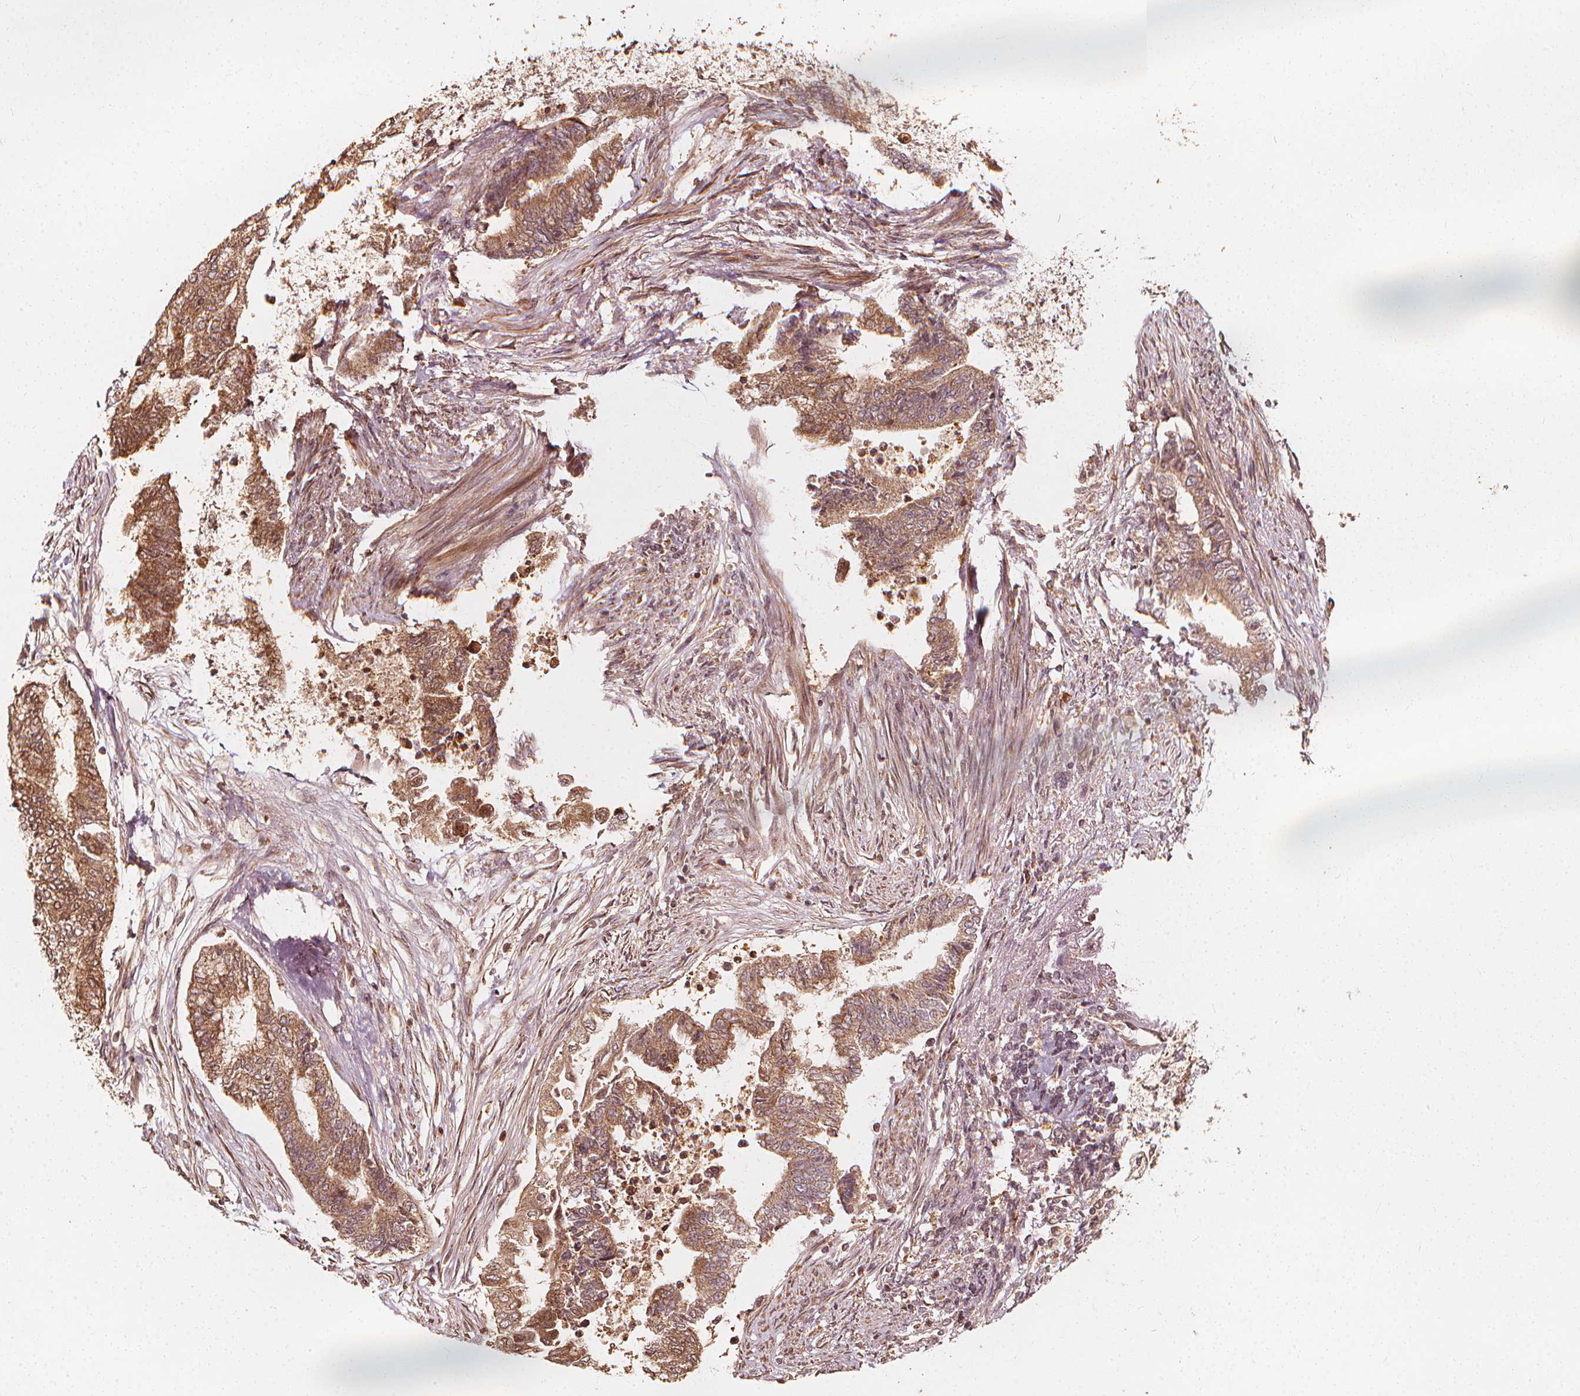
{"staining": {"intensity": "moderate", "quantity": ">75%", "location": "cytoplasmic/membranous"}, "tissue": "endometrial cancer", "cell_type": "Tumor cells", "image_type": "cancer", "snomed": [{"axis": "morphology", "description": "Adenocarcinoma, NOS"}, {"axis": "topography", "description": "Endometrium"}], "caption": "Tumor cells display medium levels of moderate cytoplasmic/membranous positivity in about >75% of cells in human adenocarcinoma (endometrial).", "gene": "NPC1", "patient": {"sex": "female", "age": 65}}